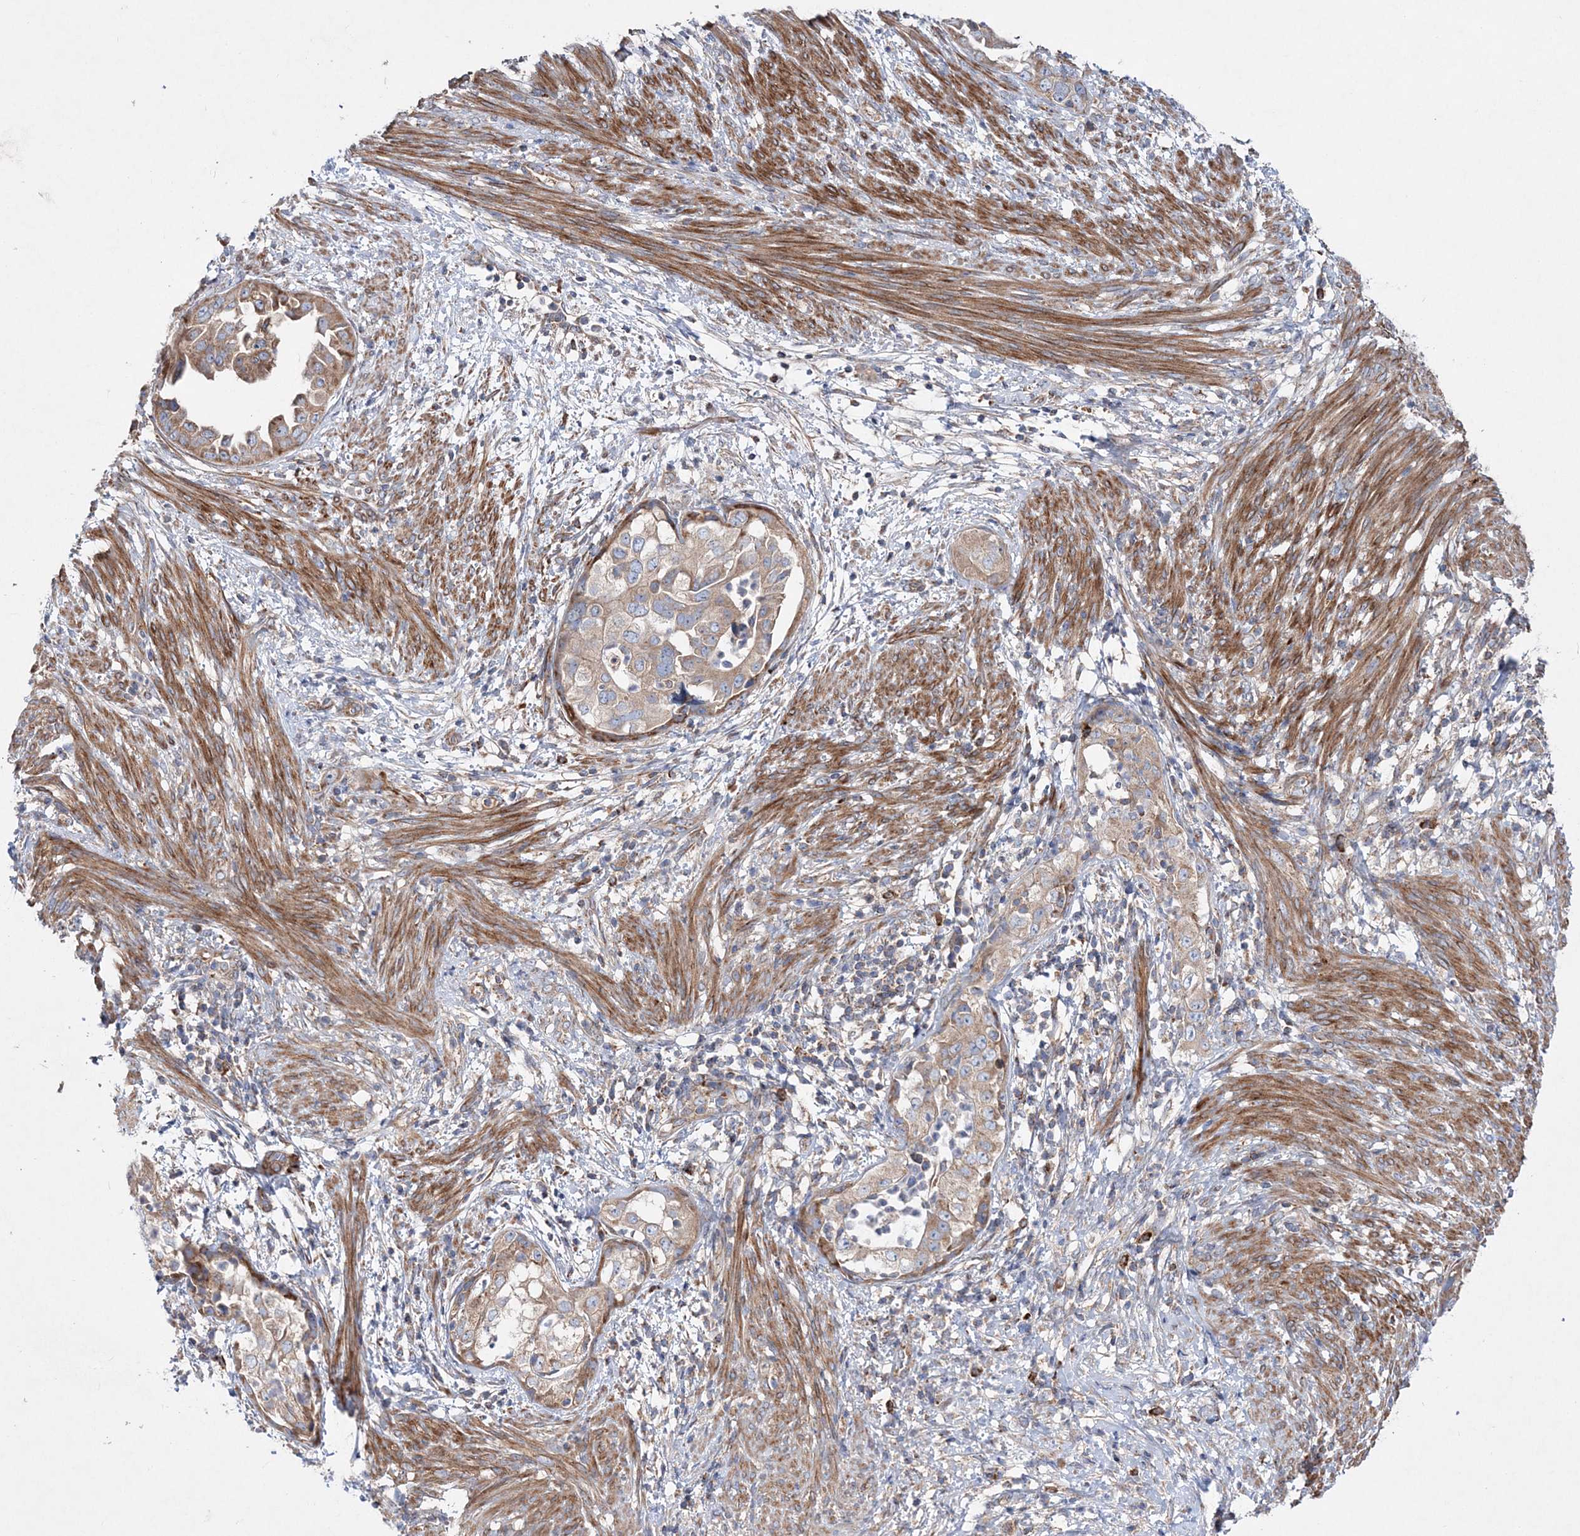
{"staining": {"intensity": "weak", "quantity": ">75%", "location": "cytoplasmic/membranous"}, "tissue": "endometrial cancer", "cell_type": "Tumor cells", "image_type": "cancer", "snomed": [{"axis": "morphology", "description": "Adenocarcinoma, NOS"}, {"axis": "topography", "description": "Endometrium"}], "caption": "Immunohistochemical staining of adenocarcinoma (endometrial) exhibits low levels of weak cytoplasmic/membranous staining in approximately >75% of tumor cells.", "gene": "NGLY1", "patient": {"sex": "female", "age": 85}}